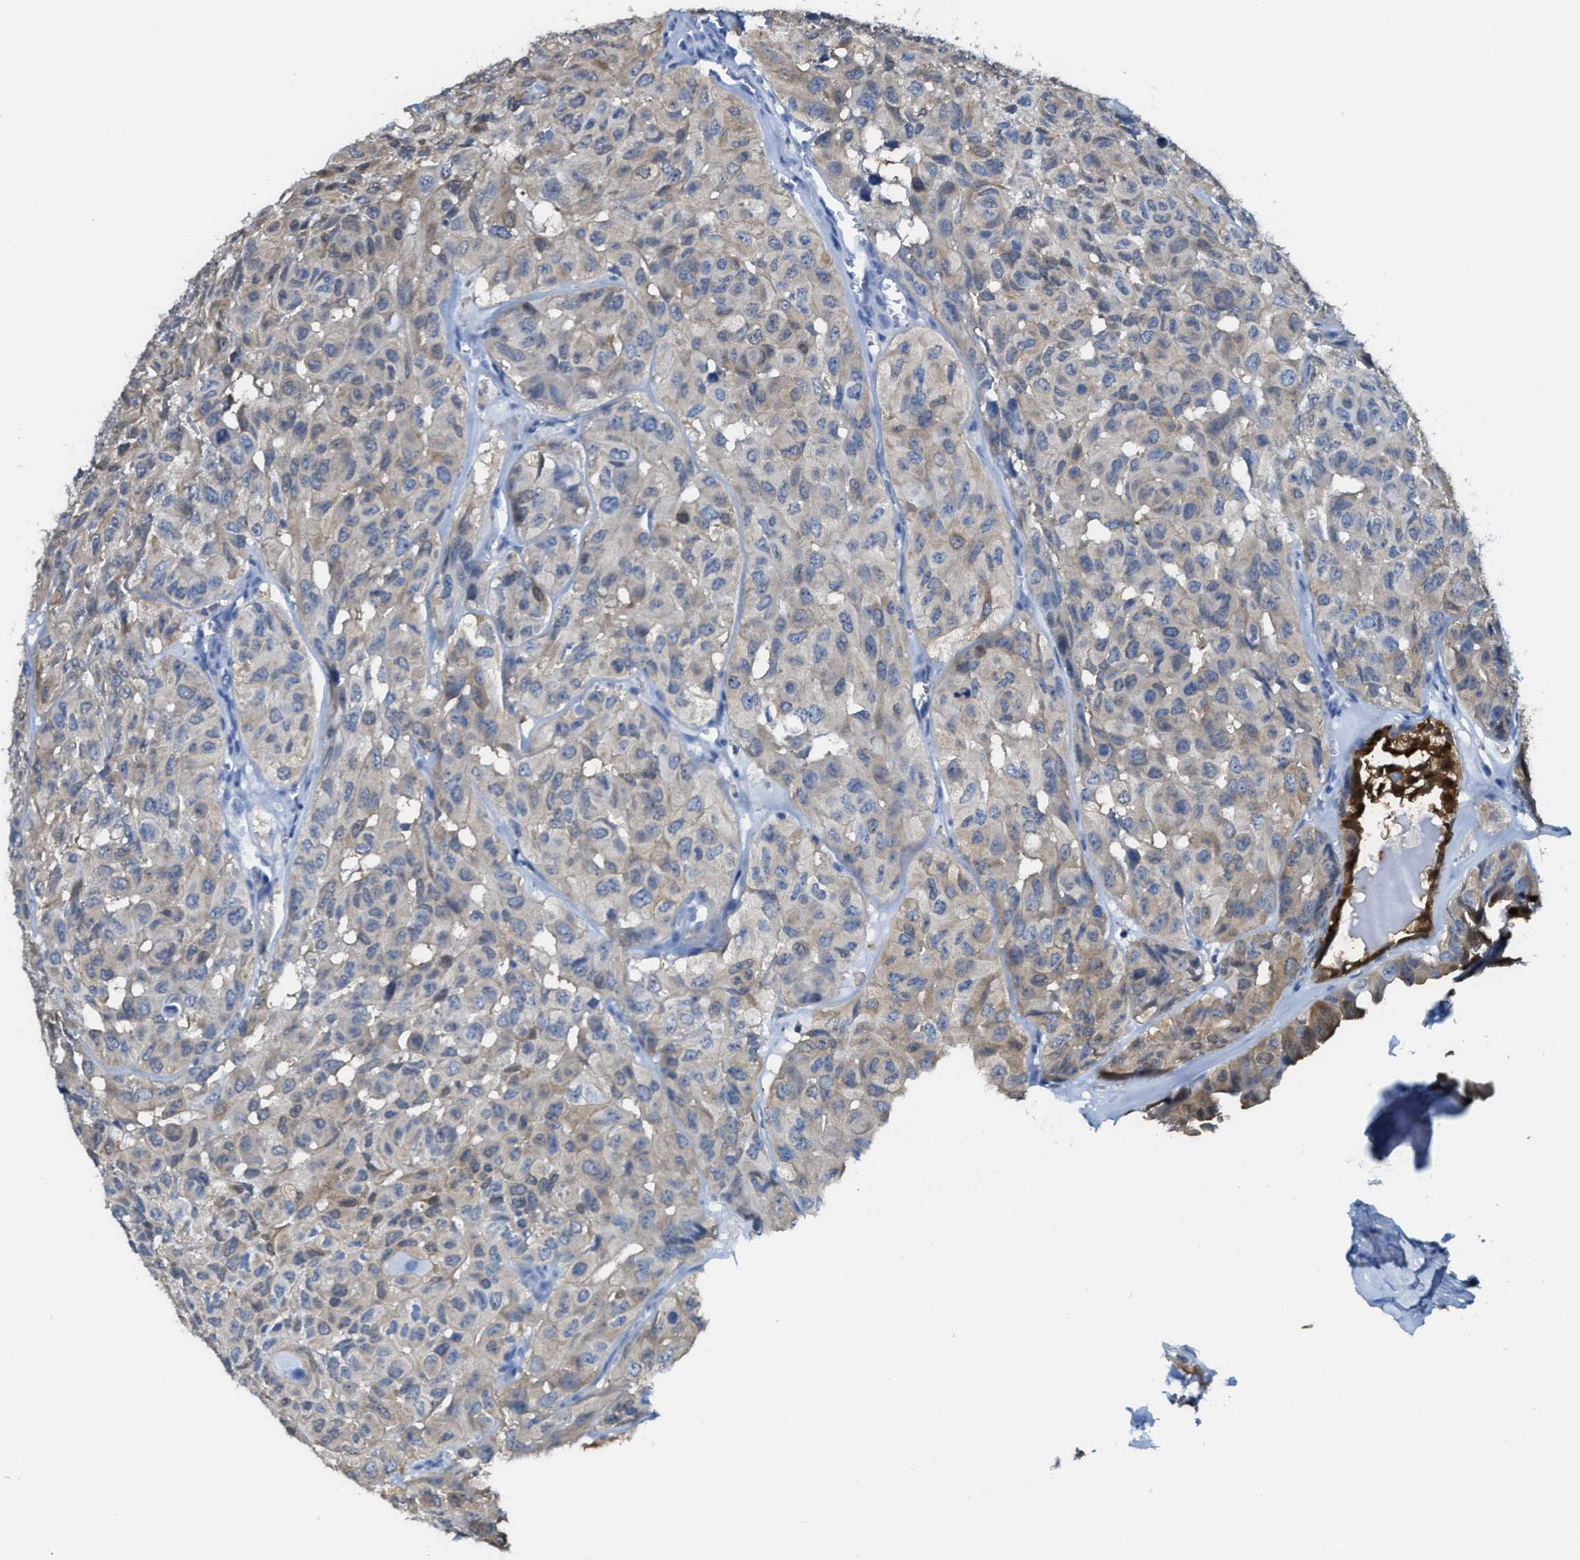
{"staining": {"intensity": "weak", "quantity": "25%-75%", "location": "cytoplasmic/membranous"}, "tissue": "head and neck cancer", "cell_type": "Tumor cells", "image_type": "cancer", "snomed": [{"axis": "morphology", "description": "Adenocarcinoma, NOS"}, {"axis": "topography", "description": "Salivary gland, NOS"}, {"axis": "topography", "description": "Head-Neck"}], "caption": "Head and neck cancer stained for a protein exhibits weak cytoplasmic/membranous positivity in tumor cells.", "gene": "ASS1", "patient": {"sex": "female", "age": 76}}